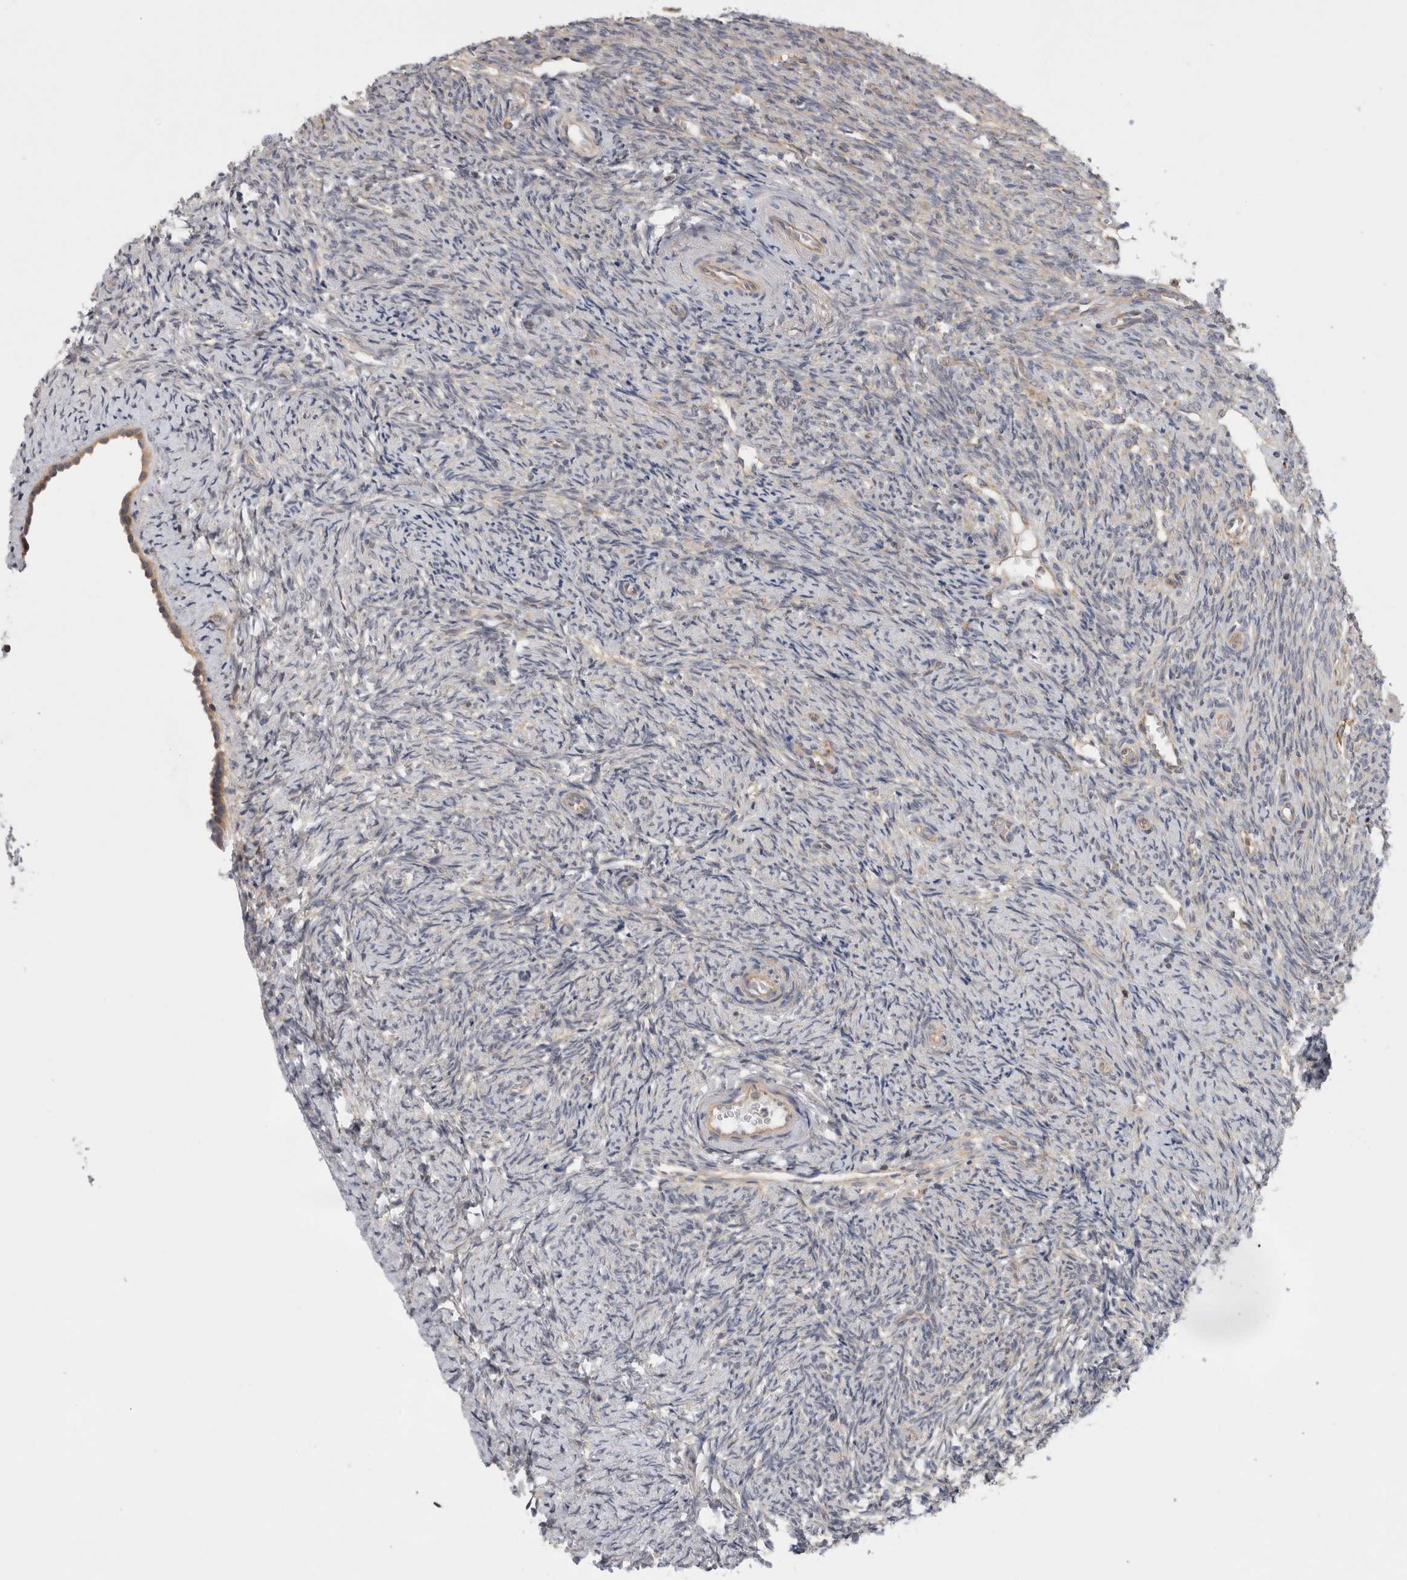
{"staining": {"intensity": "moderate", "quantity": ">75%", "location": "cytoplasmic/membranous"}, "tissue": "ovary", "cell_type": "Follicle cells", "image_type": "normal", "snomed": [{"axis": "morphology", "description": "Normal tissue, NOS"}, {"axis": "topography", "description": "Ovary"}], "caption": "DAB immunohistochemical staining of benign ovary exhibits moderate cytoplasmic/membranous protein staining in approximately >75% of follicle cells. Nuclei are stained in blue.", "gene": "GRIK2", "patient": {"sex": "female", "age": 41}}